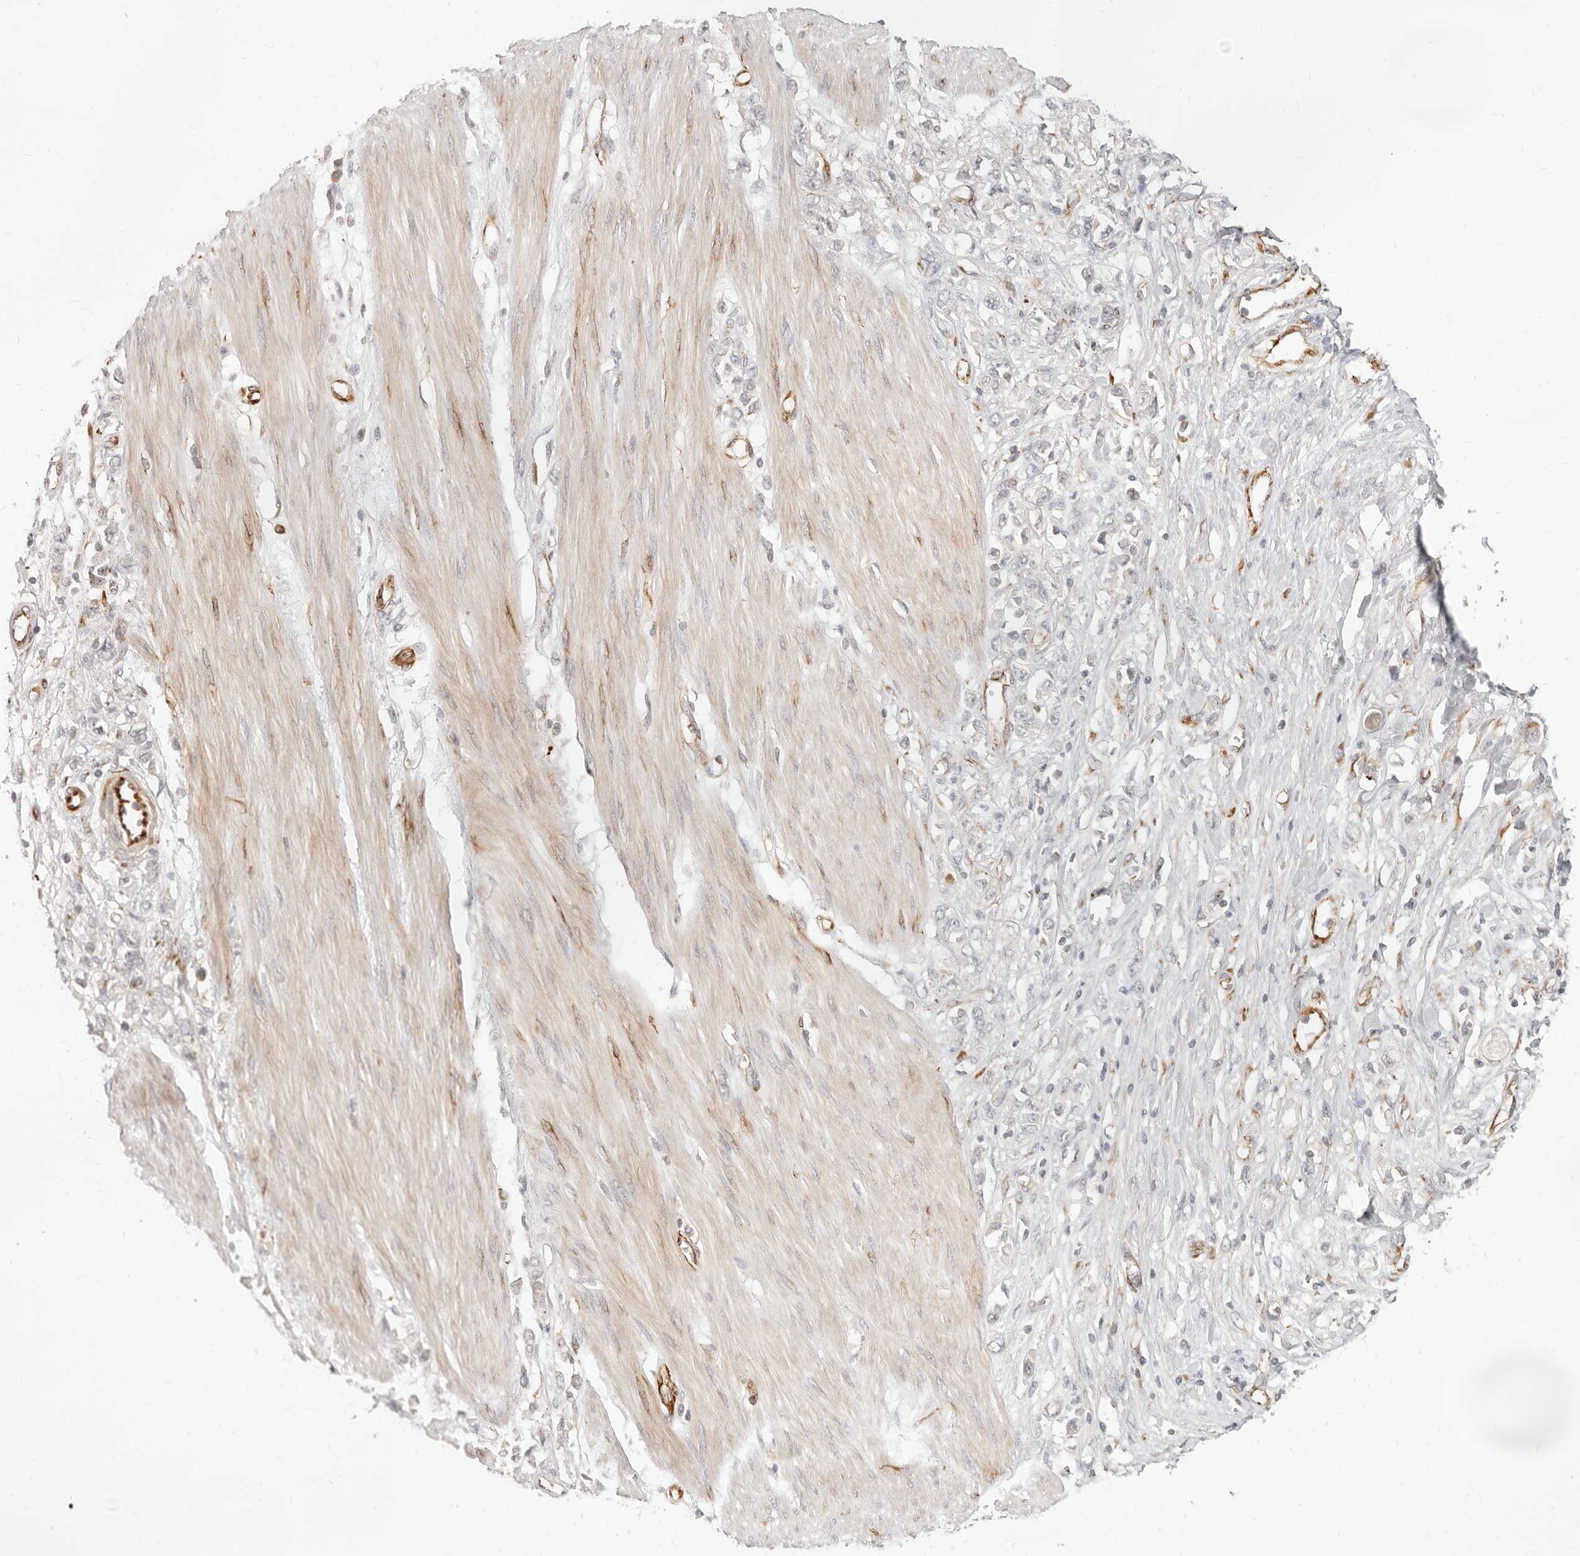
{"staining": {"intensity": "negative", "quantity": "none", "location": "none"}, "tissue": "stomach cancer", "cell_type": "Tumor cells", "image_type": "cancer", "snomed": [{"axis": "morphology", "description": "Adenocarcinoma, NOS"}, {"axis": "topography", "description": "Stomach"}], "caption": "High power microscopy histopathology image of an IHC photomicrograph of stomach cancer, revealing no significant positivity in tumor cells.", "gene": "SASS6", "patient": {"sex": "female", "age": 76}}